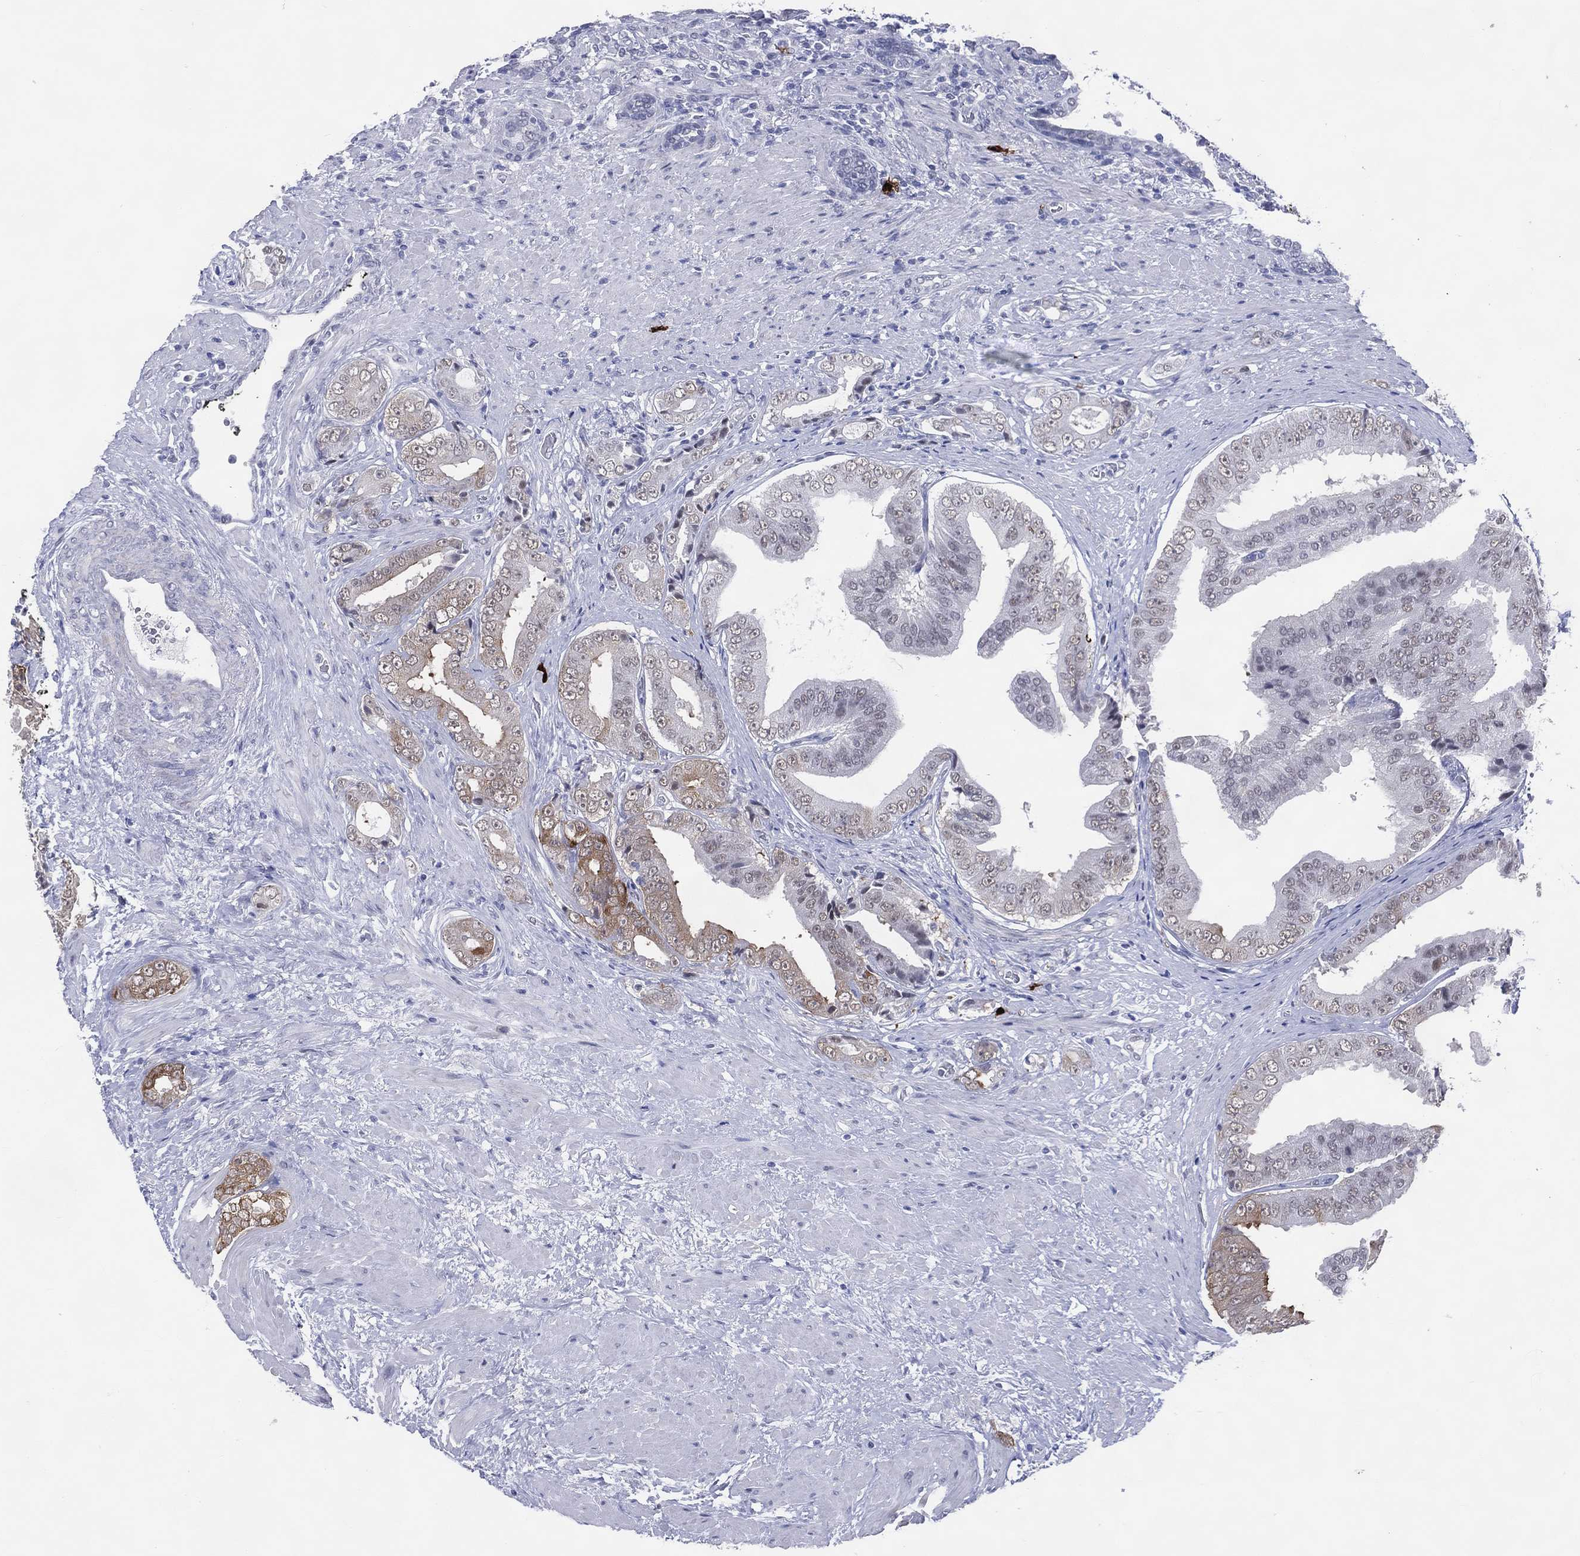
{"staining": {"intensity": "moderate", "quantity": "25%-75%", "location": "cytoplasmic/membranous"}, "tissue": "prostate cancer", "cell_type": "Tumor cells", "image_type": "cancer", "snomed": [{"axis": "morphology", "description": "Adenocarcinoma, Low grade"}, {"axis": "topography", "description": "Prostate and seminal vesicle, NOS"}], "caption": "Tumor cells demonstrate moderate cytoplasmic/membranous positivity in approximately 25%-75% of cells in prostate cancer (adenocarcinoma (low-grade)). The protein of interest is shown in brown color, while the nuclei are stained blue.", "gene": "CFAP58", "patient": {"sex": "male", "age": 61}}